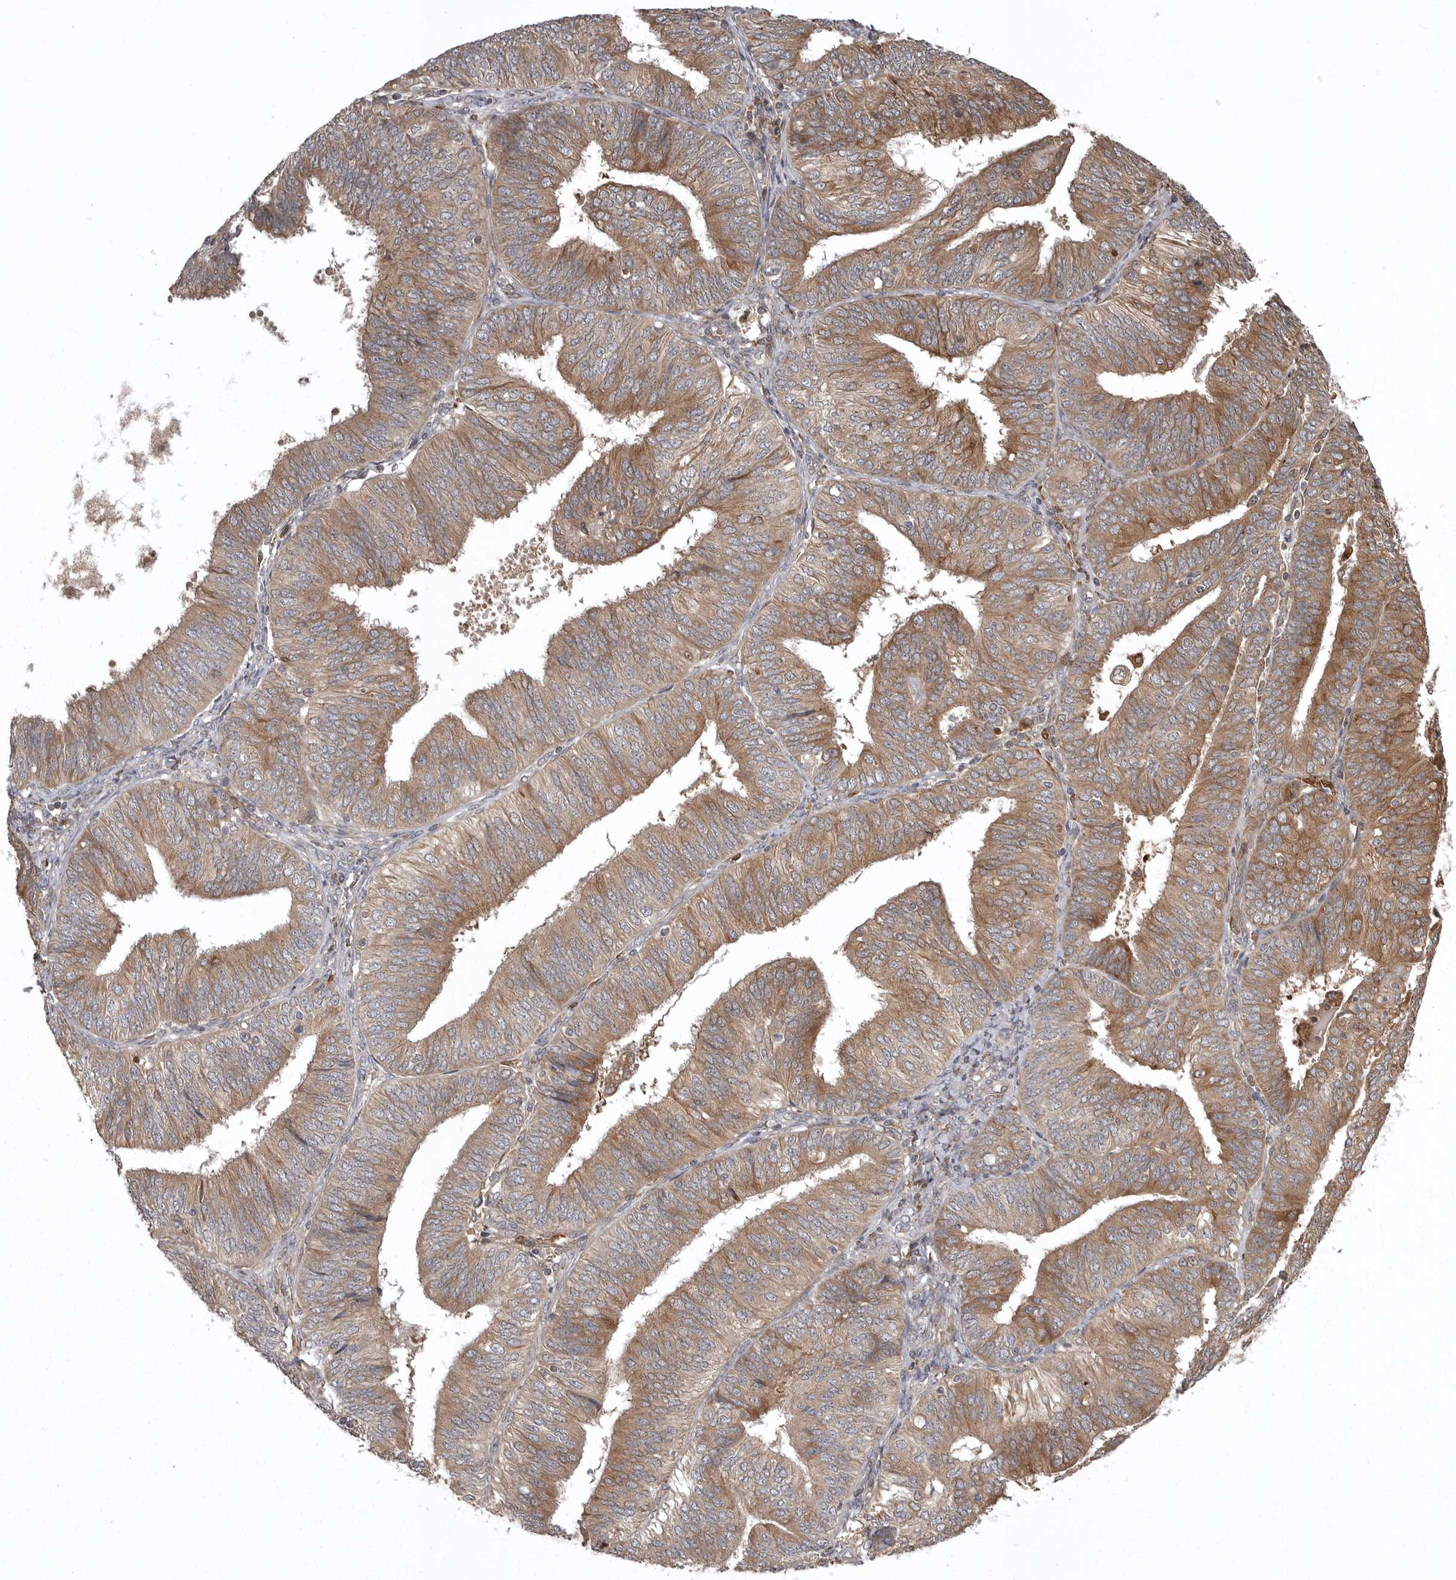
{"staining": {"intensity": "moderate", "quantity": ">75%", "location": "cytoplasmic/membranous"}, "tissue": "endometrial cancer", "cell_type": "Tumor cells", "image_type": "cancer", "snomed": [{"axis": "morphology", "description": "Adenocarcinoma, NOS"}, {"axis": "topography", "description": "Endometrium"}], "caption": "Immunohistochemical staining of human endometrial cancer (adenocarcinoma) reveals moderate cytoplasmic/membranous protein staining in approximately >75% of tumor cells.", "gene": "GPR31", "patient": {"sex": "female", "age": 58}}